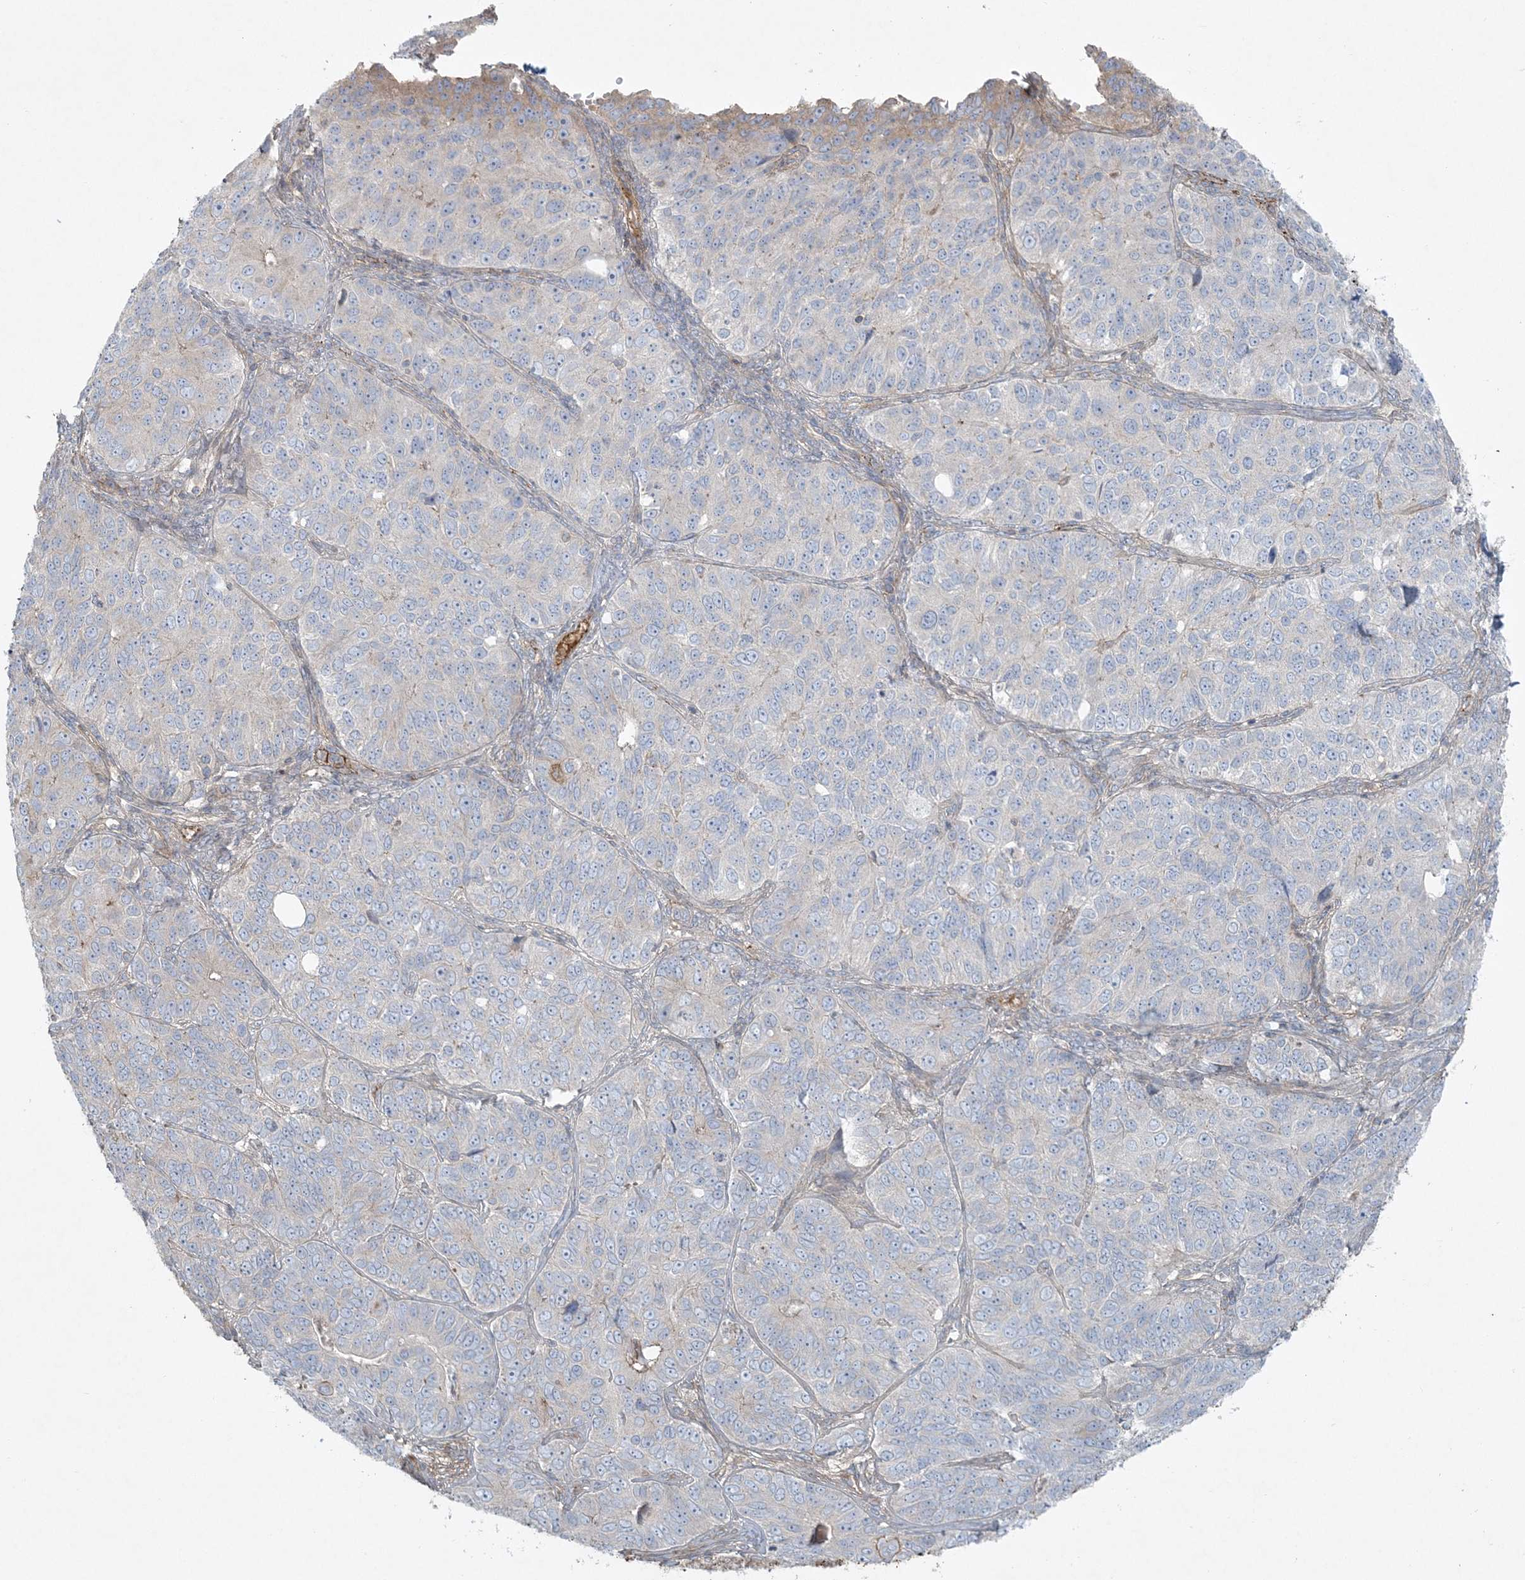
{"staining": {"intensity": "weak", "quantity": "<25%", "location": "cytoplasmic/membranous"}, "tissue": "ovarian cancer", "cell_type": "Tumor cells", "image_type": "cancer", "snomed": [{"axis": "morphology", "description": "Carcinoma, endometroid"}, {"axis": "topography", "description": "Ovary"}], "caption": "The immunohistochemistry (IHC) image has no significant expression in tumor cells of endometroid carcinoma (ovarian) tissue.", "gene": "PIK3R4", "patient": {"sex": "female", "age": 51}}